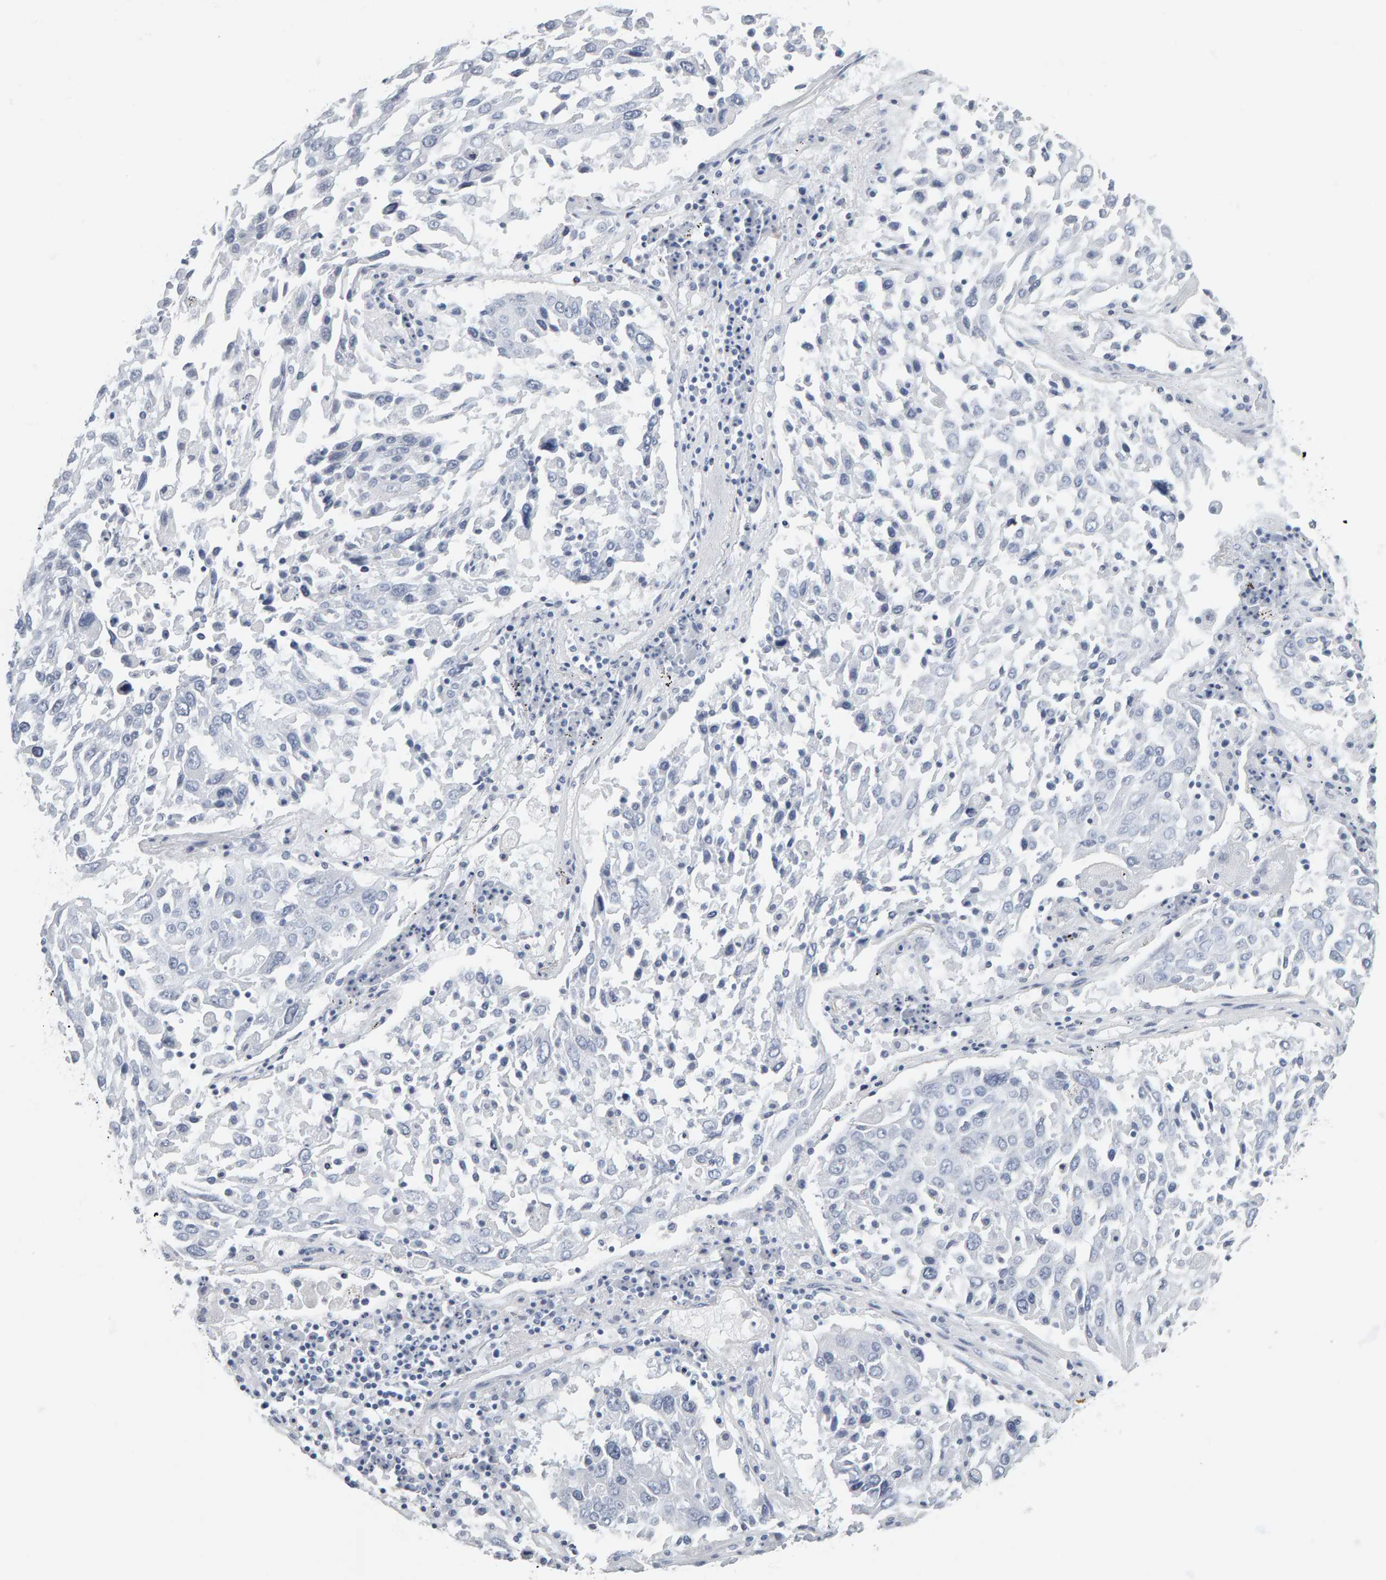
{"staining": {"intensity": "negative", "quantity": "none", "location": "none"}, "tissue": "lung cancer", "cell_type": "Tumor cells", "image_type": "cancer", "snomed": [{"axis": "morphology", "description": "Squamous cell carcinoma, NOS"}, {"axis": "topography", "description": "Lung"}], "caption": "An image of squamous cell carcinoma (lung) stained for a protein exhibits no brown staining in tumor cells. (DAB (3,3'-diaminobenzidine) immunohistochemistry (IHC) visualized using brightfield microscopy, high magnification).", "gene": "SPACA3", "patient": {"sex": "male", "age": 65}}